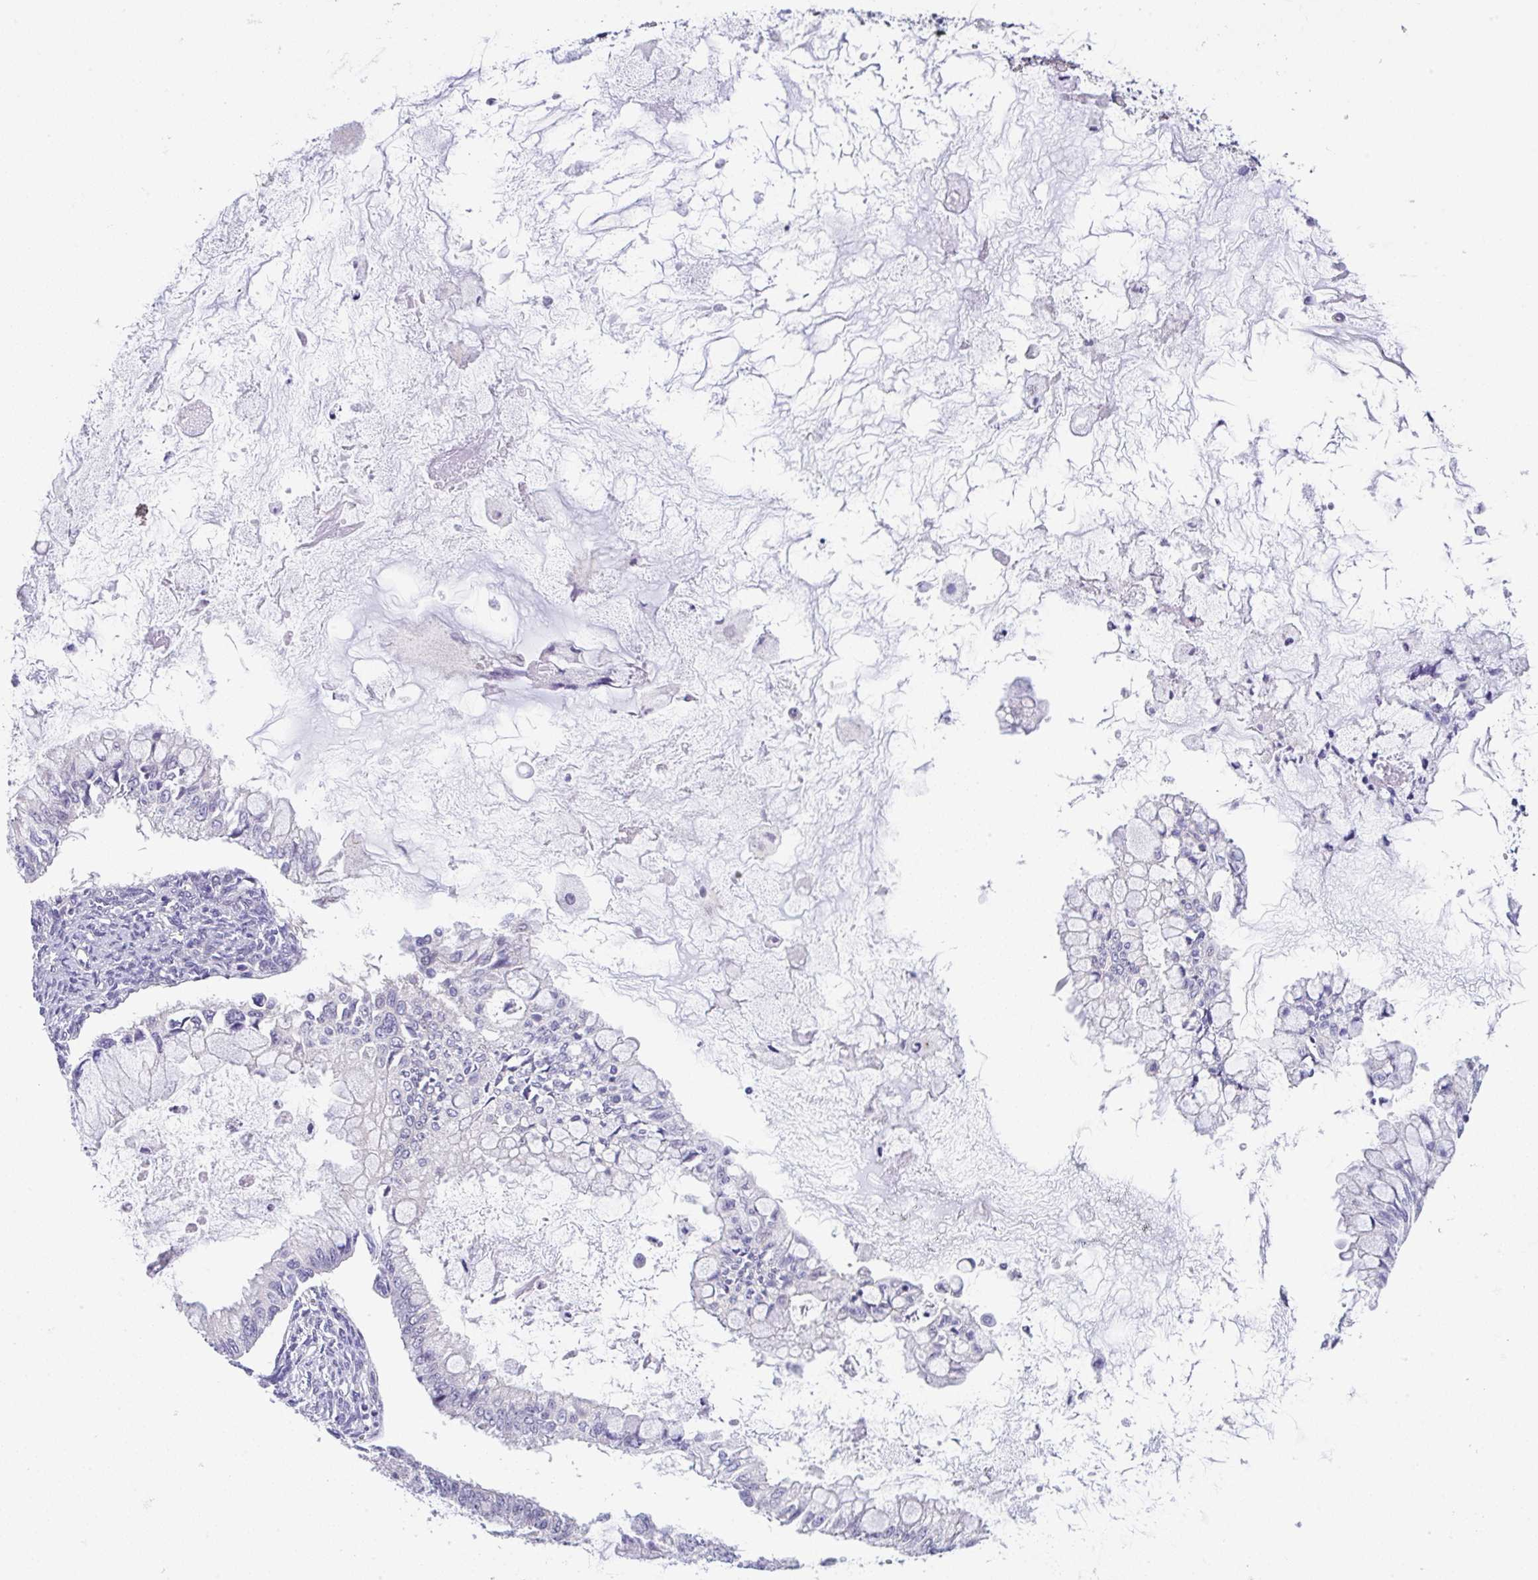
{"staining": {"intensity": "negative", "quantity": "none", "location": "none"}, "tissue": "ovarian cancer", "cell_type": "Tumor cells", "image_type": "cancer", "snomed": [{"axis": "morphology", "description": "Cystadenocarcinoma, mucinous, NOS"}, {"axis": "topography", "description": "Ovary"}], "caption": "The image displays no staining of tumor cells in ovarian cancer.", "gene": "CGNL1", "patient": {"sex": "female", "age": 34}}